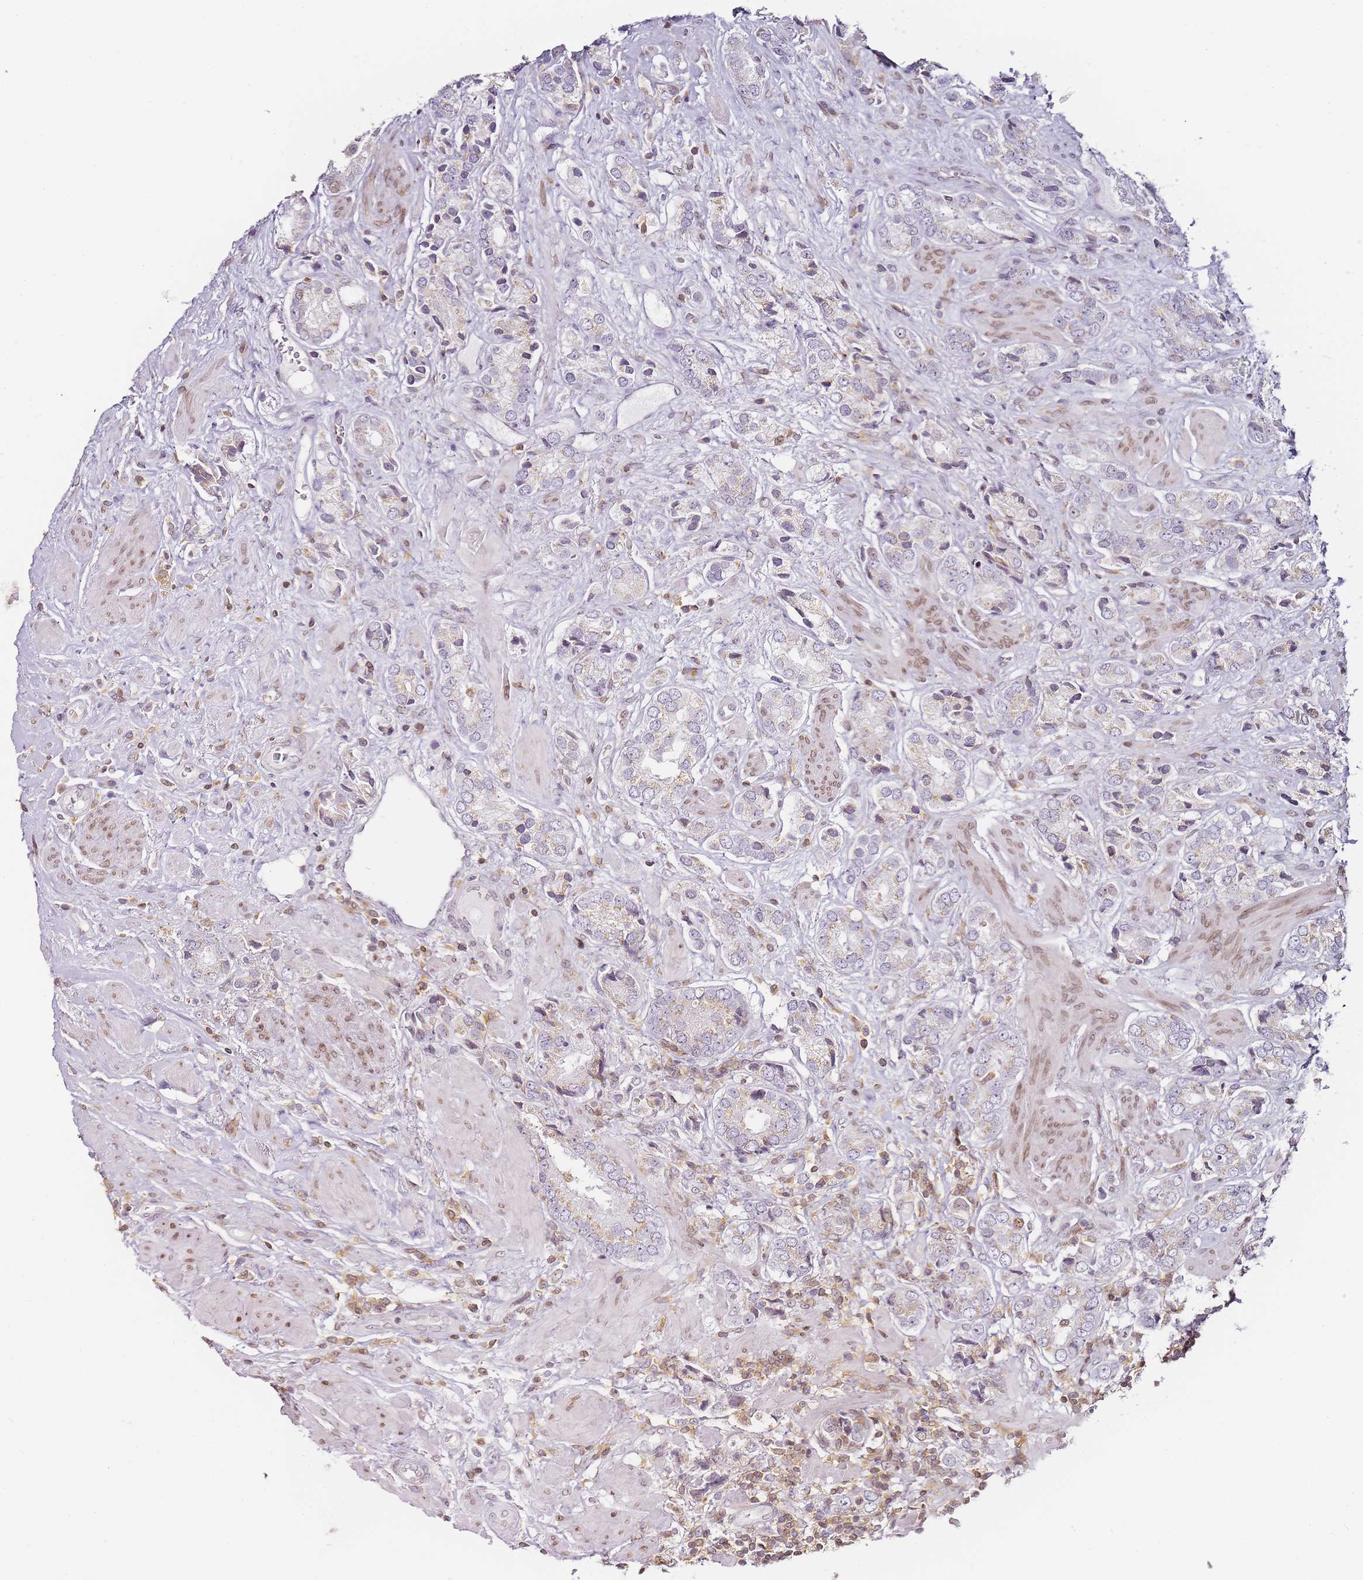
{"staining": {"intensity": "weak", "quantity": "25%-75%", "location": "cytoplasmic/membranous"}, "tissue": "prostate cancer", "cell_type": "Tumor cells", "image_type": "cancer", "snomed": [{"axis": "morphology", "description": "Adenocarcinoma, High grade"}, {"axis": "topography", "description": "Prostate and seminal vesicle, NOS"}], "caption": "Protein staining of prostate high-grade adenocarcinoma tissue exhibits weak cytoplasmic/membranous staining in approximately 25%-75% of tumor cells.", "gene": "JAKMIP1", "patient": {"sex": "male", "age": 64}}